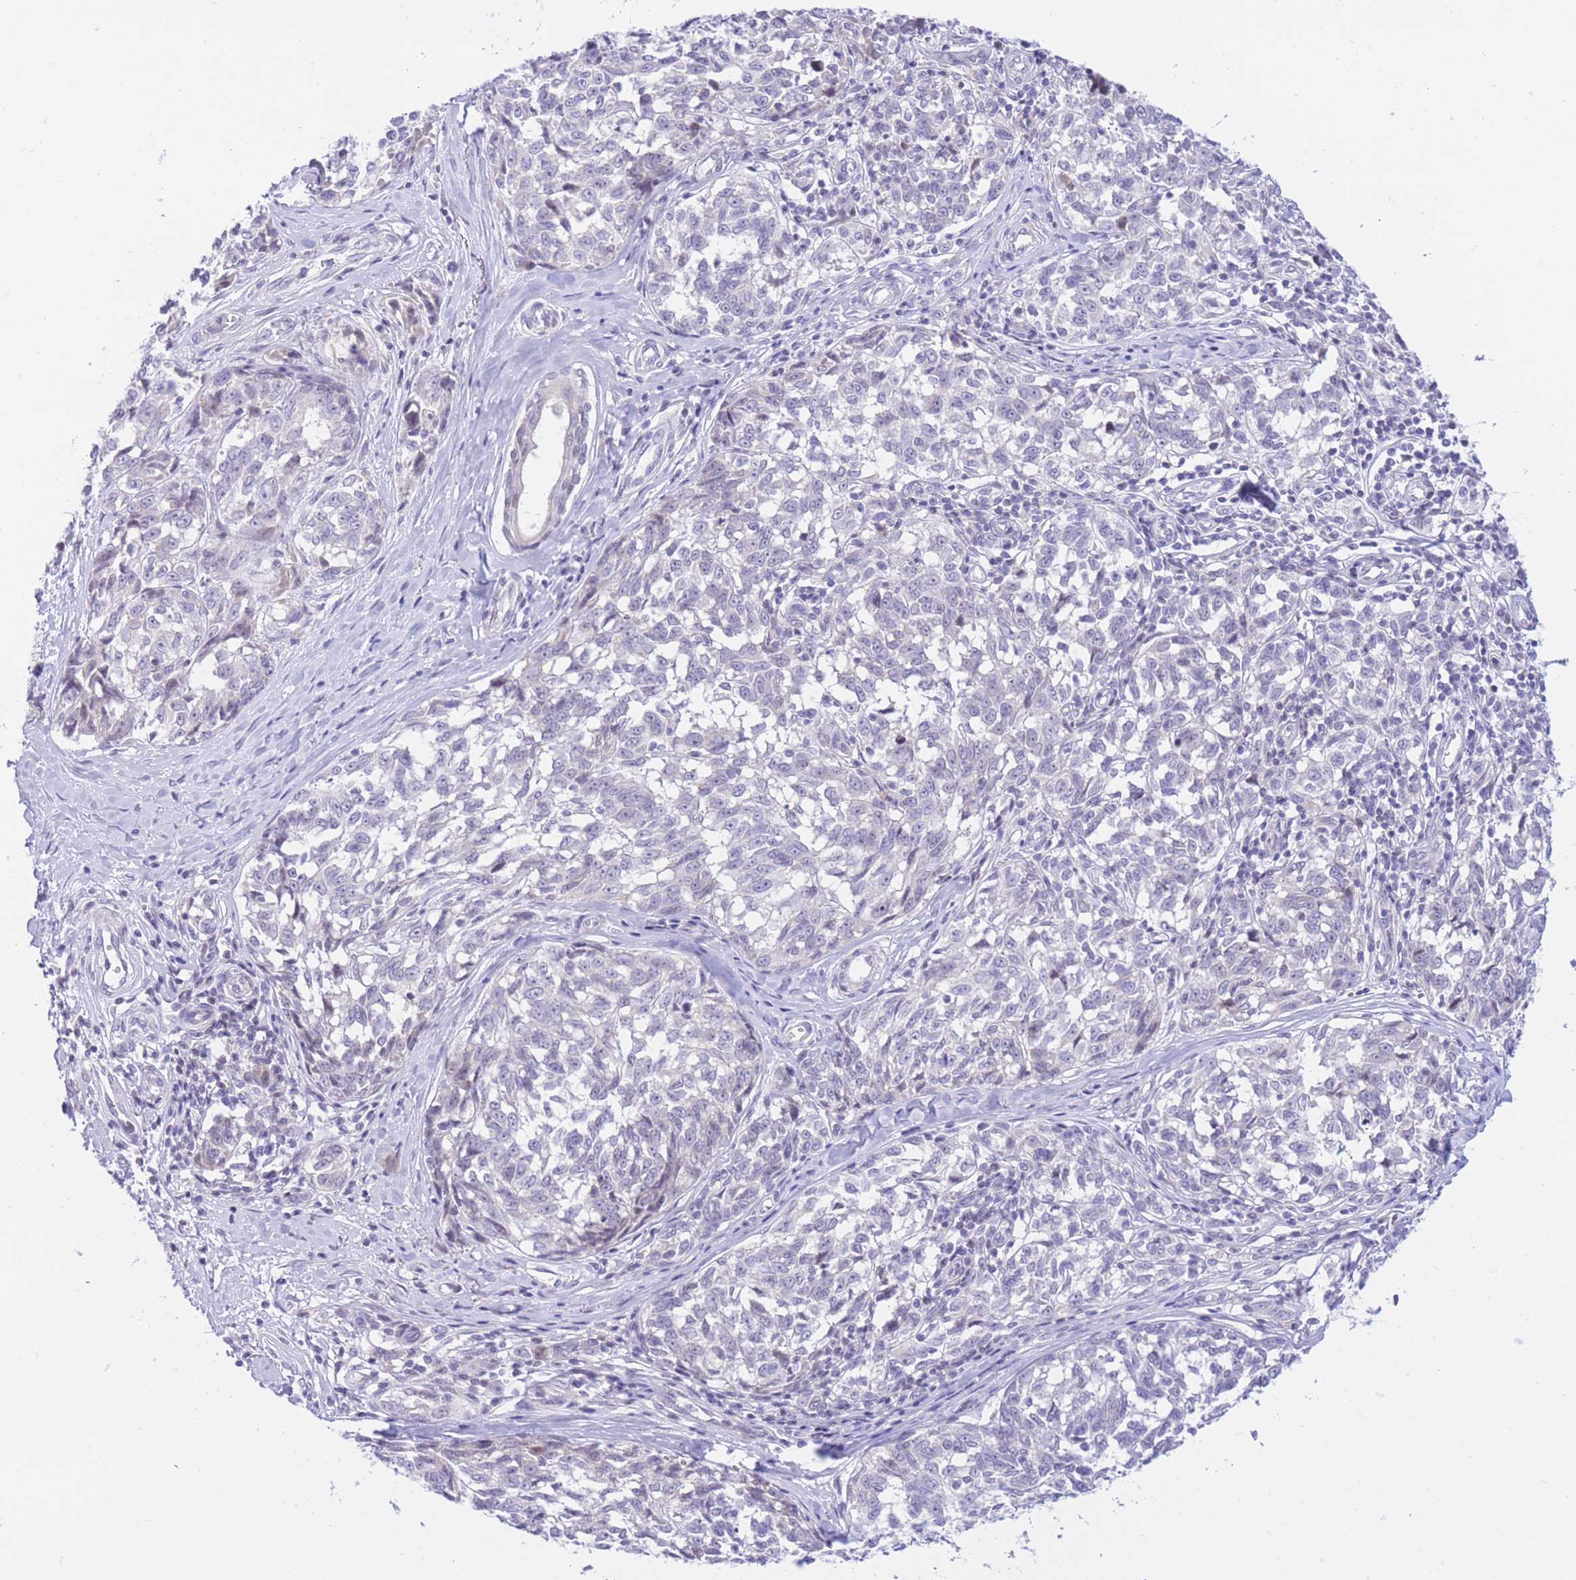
{"staining": {"intensity": "negative", "quantity": "none", "location": "none"}, "tissue": "melanoma", "cell_type": "Tumor cells", "image_type": "cancer", "snomed": [{"axis": "morphology", "description": "Normal tissue, NOS"}, {"axis": "morphology", "description": "Malignant melanoma, NOS"}, {"axis": "topography", "description": "Skin"}], "caption": "An immunohistochemistry (IHC) photomicrograph of melanoma is shown. There is no staining in tumor cells of melanoma.", "gene": "RPL39L", "patient": {"sex": "female", "age": 64}}